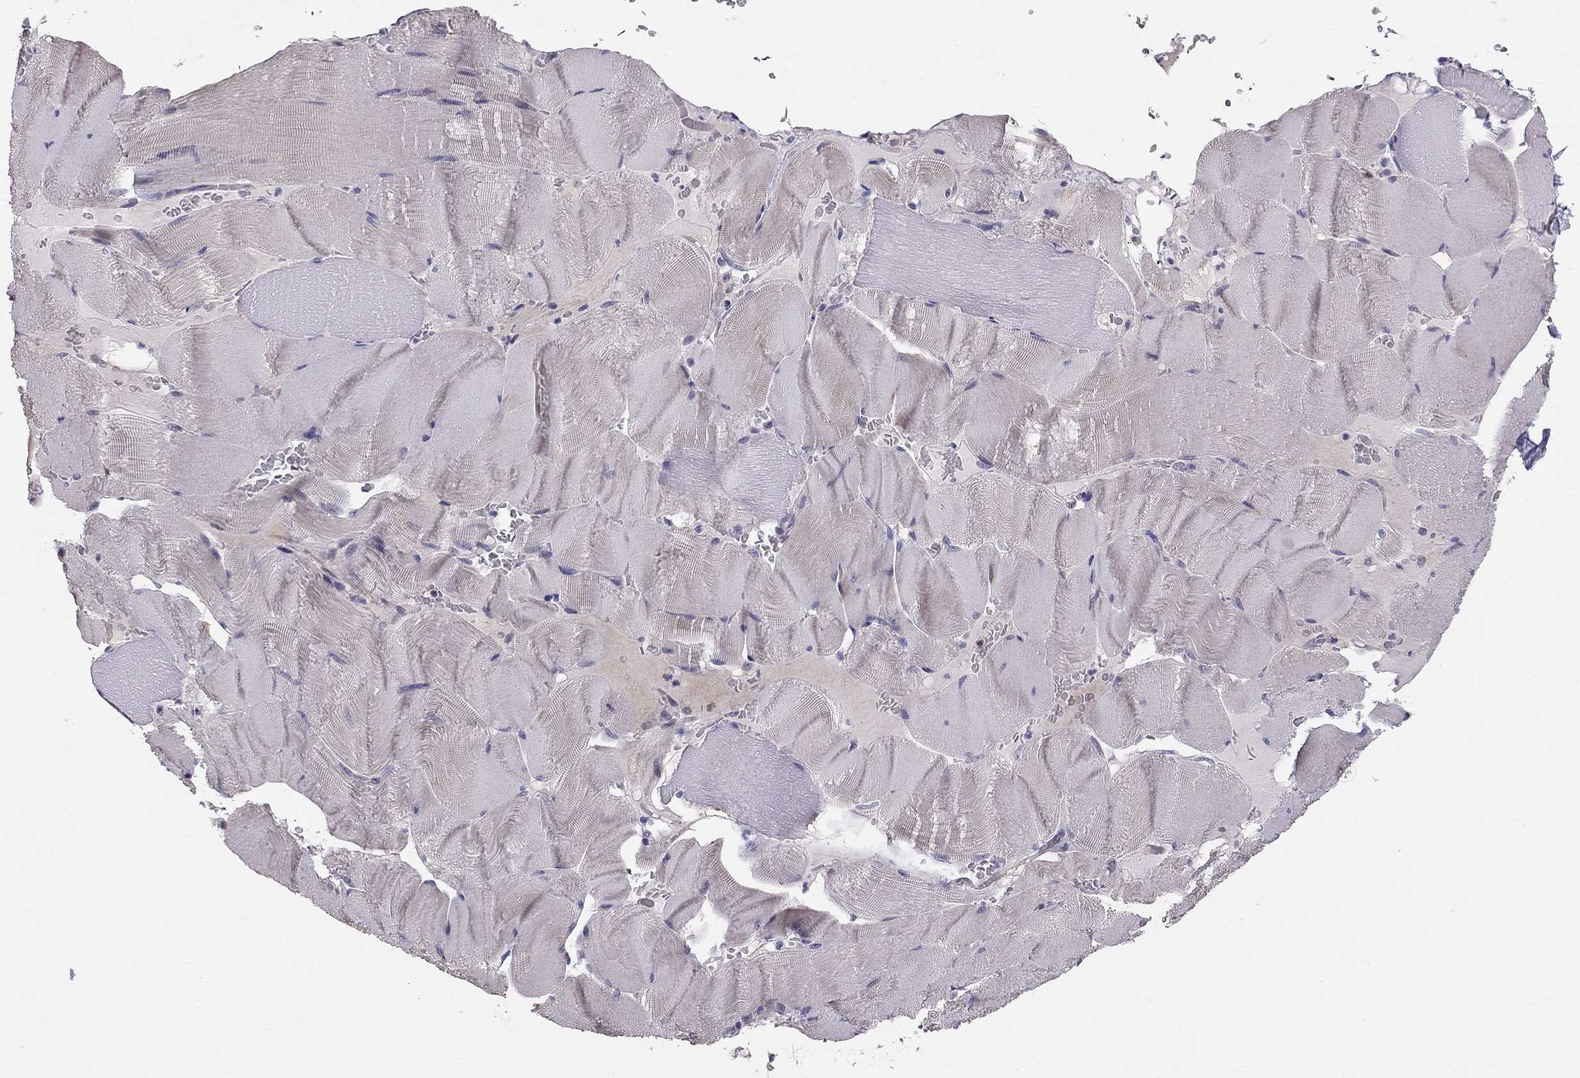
{"staining": {"intensity": "negative", "quantity": "none", "location": "none"}, "tissue": "skeletal muscle", "cell_type": "Myocytes", "image_type": "normal", "snomed": [{"axis": "morphology", "description": "Normal tissue, NOS"}, {"axis": "topography", "description": "Skeletal muscle"}], "caption": "Immunohistochemistry (IHC) micrograph of unremarkable human skeletal muscle stained for a protein (brown), which reveals no expression in myocytes.", "gene": "GJB4", "patient": {"sex": "male", "age": 56}}